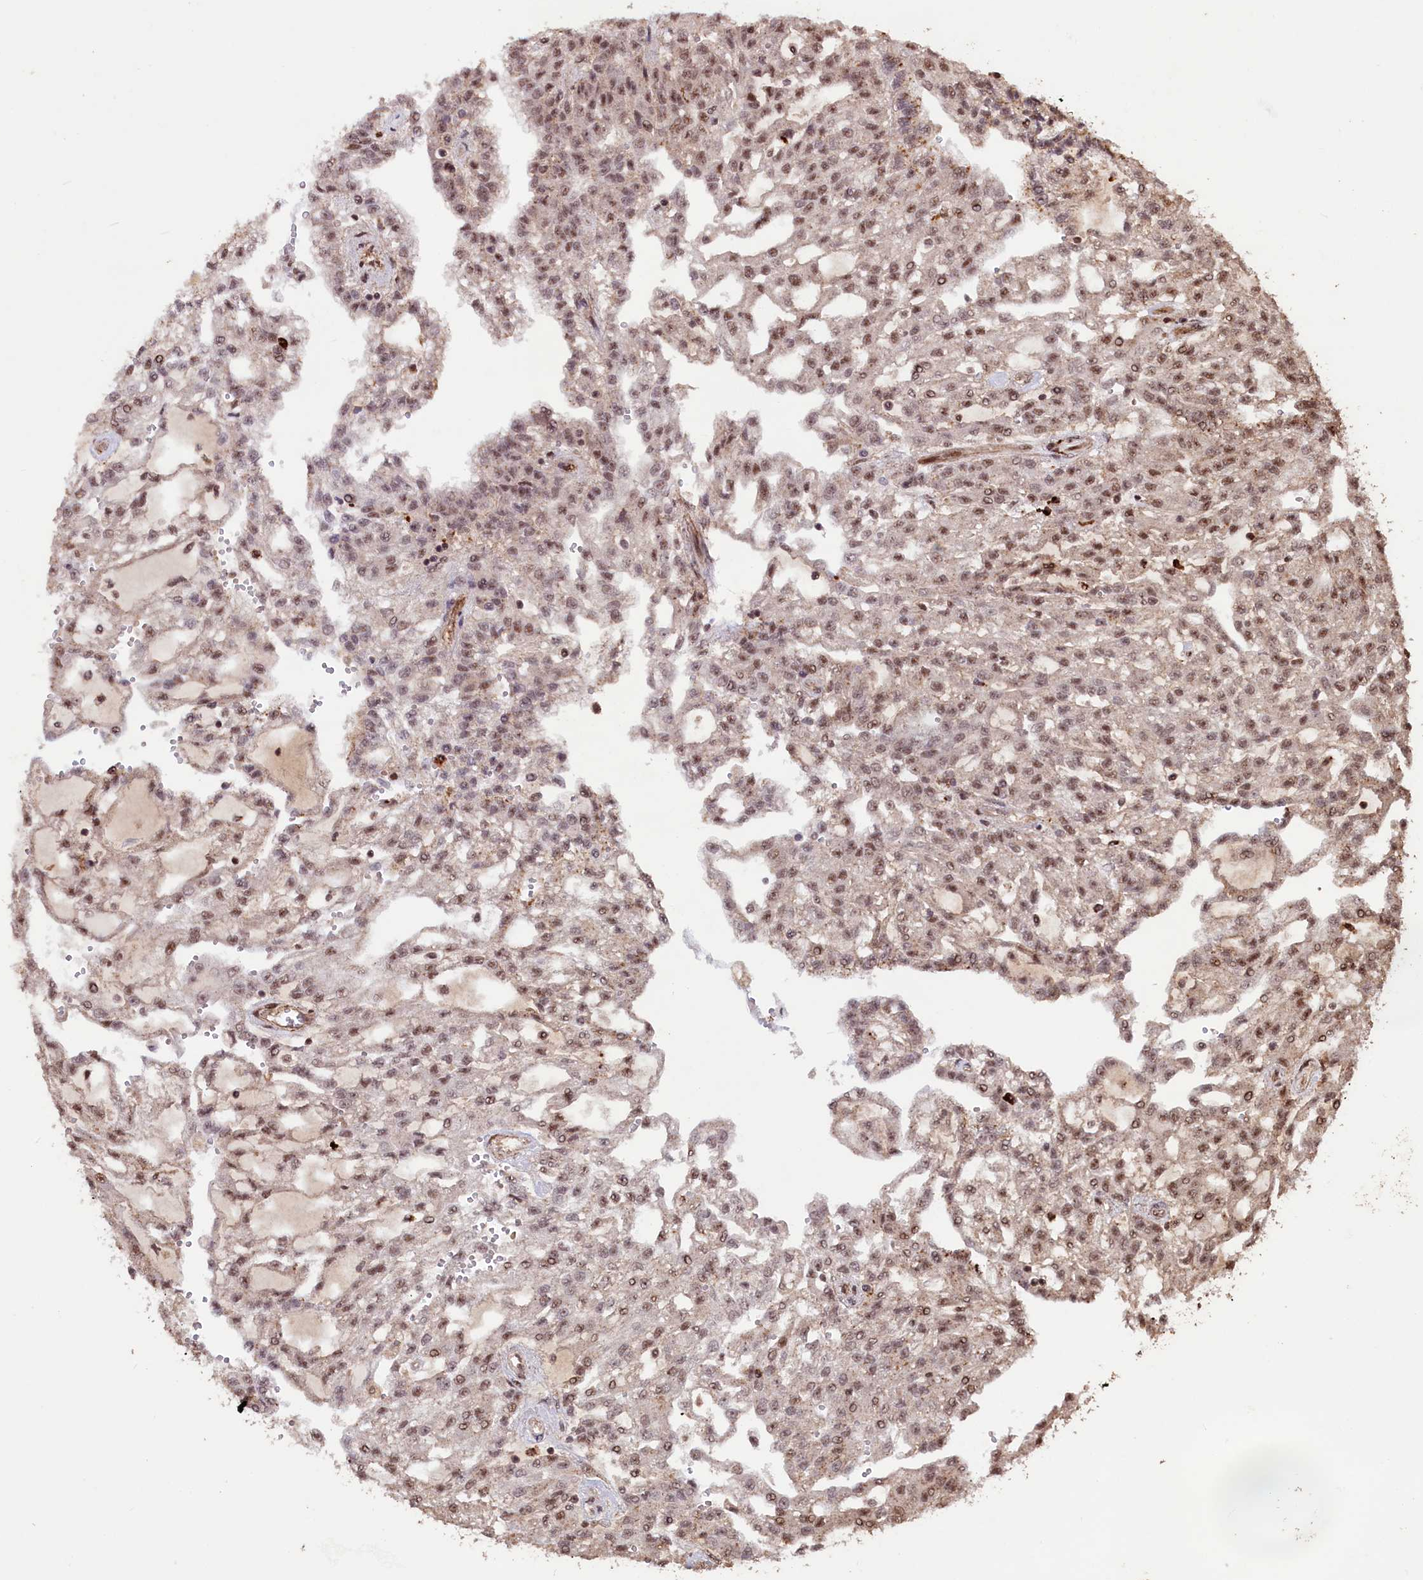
{"staining": {"intensity": "moderate", "quantity": ">75%", "location": "nuclear"}, "tissue": "renal cancer", "cell_type": "Tumor cells", "image_type": "cancer", "snomed": [{"axis": "morphology", "description": "Adenocarcinoma, NOS"}, {"axis": "topography", "description": "Kidney"}], "caption": "A brown stain highlights moderate nuclear staining of a protein in renal cancer (adenocarcinoma) tumor cells.", "gene": "SFSWAP", "patient": {"sex": "male", "age": 63}}